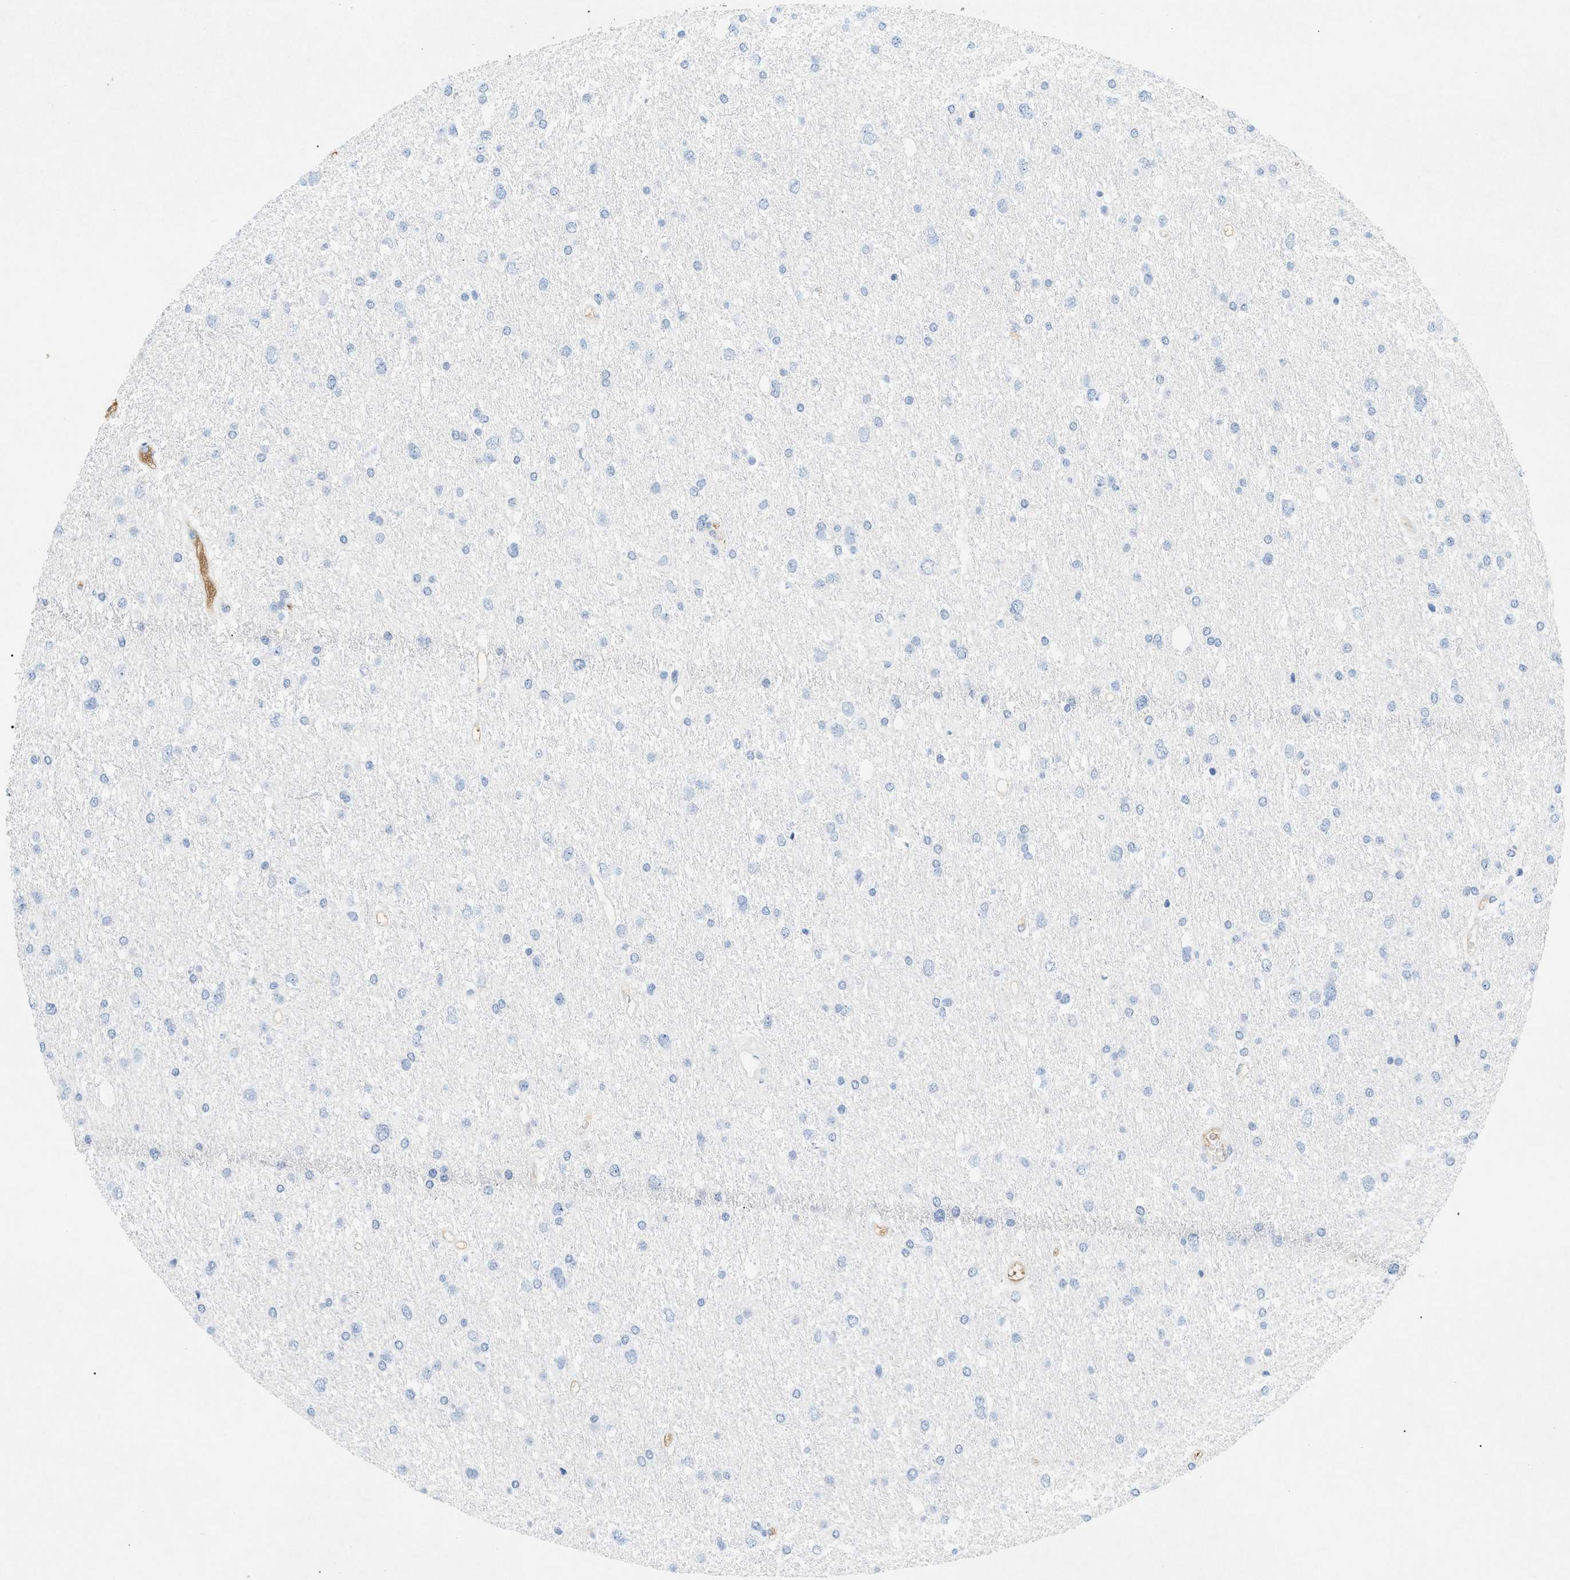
{"staining": {"intensity": "negative", "quantity": "none", "location": "none"}, "tissue": "glioma", "cell_type": "Tumor cells", "image_type": "cancer", "snomed": [{"axis": "morphology", "description": "Glioma, malignant, Low grade"}, {"axis": "topography", "description": "Brain"}], "caption": "Histopathology image shows no significant protein positivity in tumor cells of glioma.", "gene": "CFH", "patient": {"sex": "female", "age": 37}}